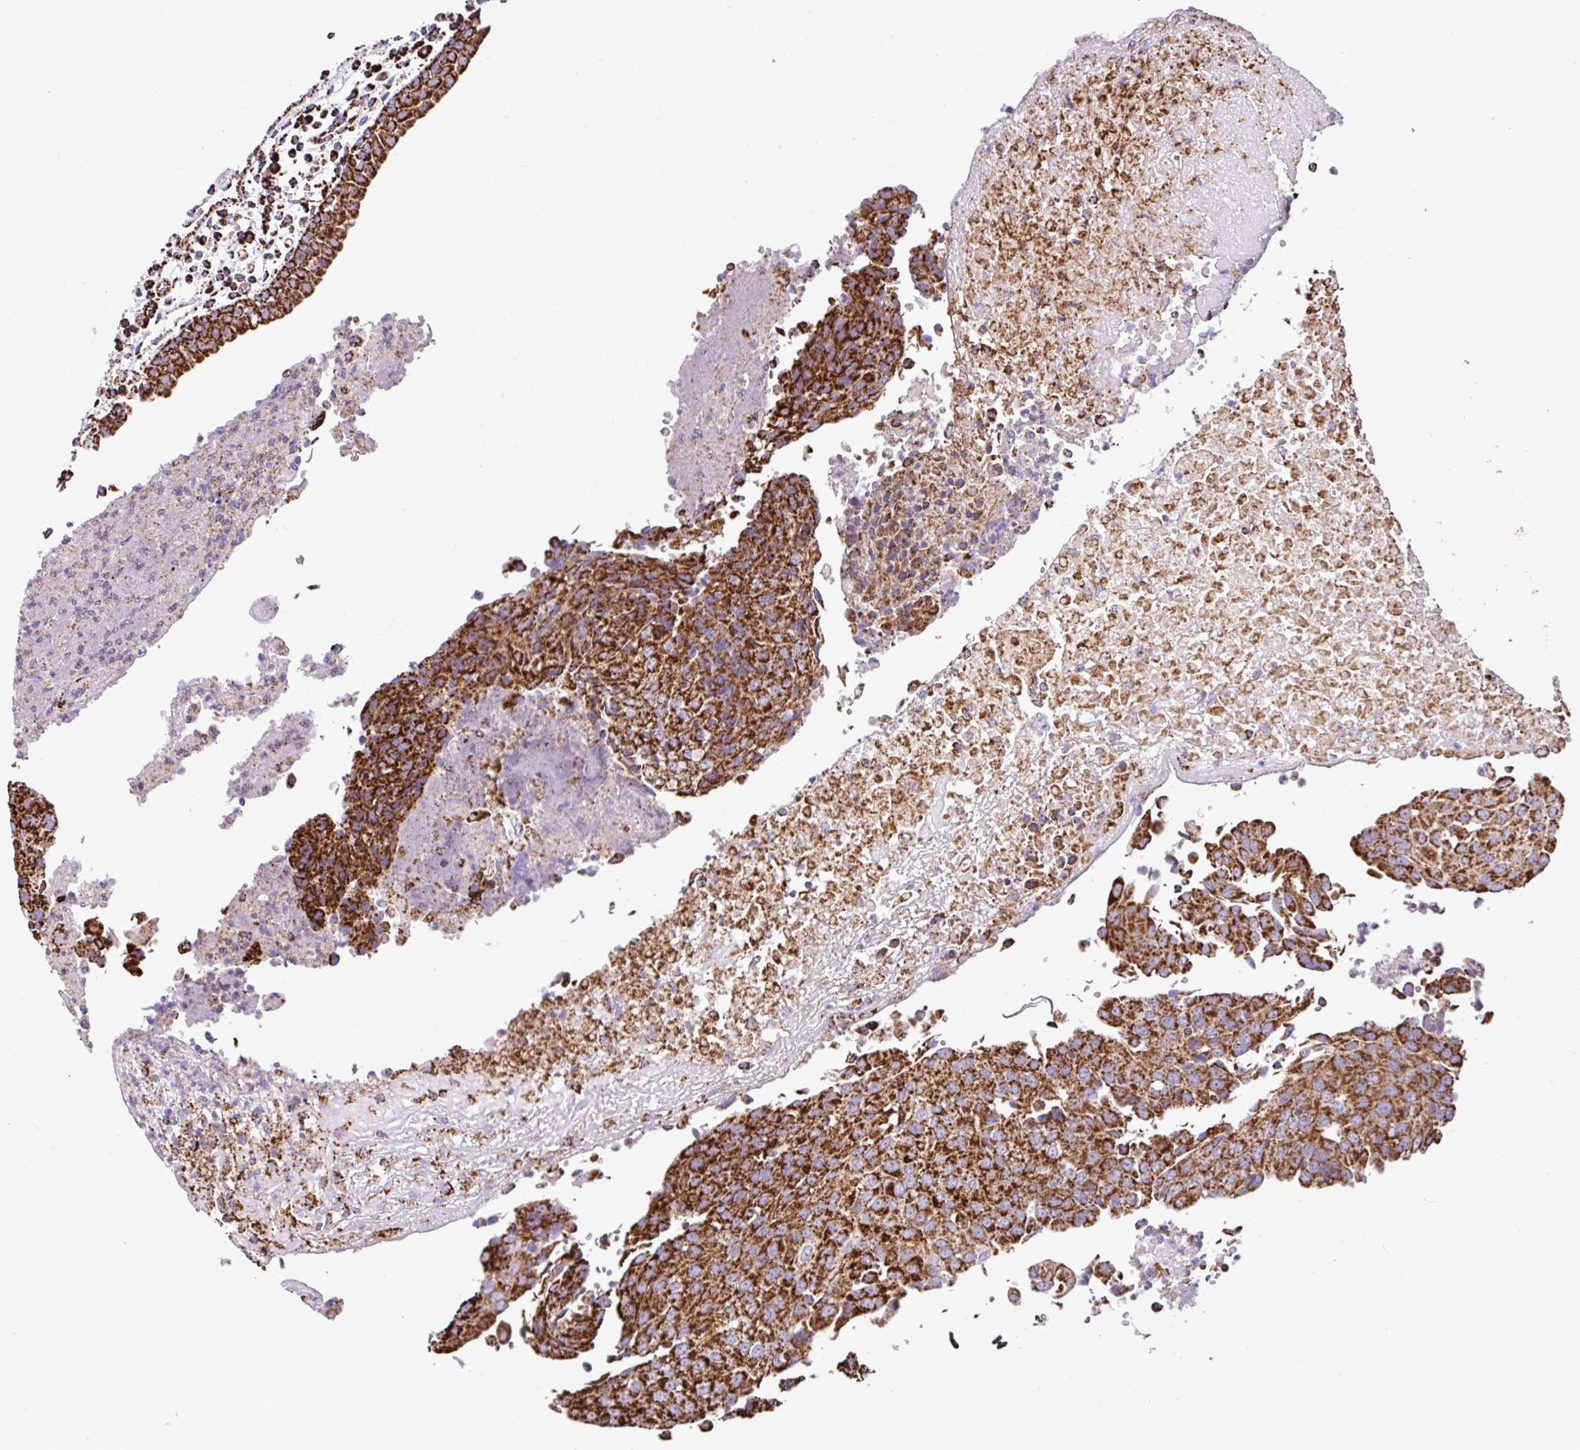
{"staining": {"intensity": "strong", "quantity": ">75%", "location": "cytoplasmic/membranous"}, "tissue": "urothelial cancer", "cell_type": "Tumor cells", "image_type": "cancer", "snomed": [{"axis": "morphology", "description": "Urothelial carcinoma, High grade"}, {"axis": "topography", "description": "Urinary bladder"}], "caption": "Immunohistochemical staining of human urothelial carcinoma (high-grade) displays high levels of strong cytoplasmic/membranous protein staining in about >75% of tumor cells.", "gene": "ANKRD33B", "patient": {"sex": "female", "age": 85}}